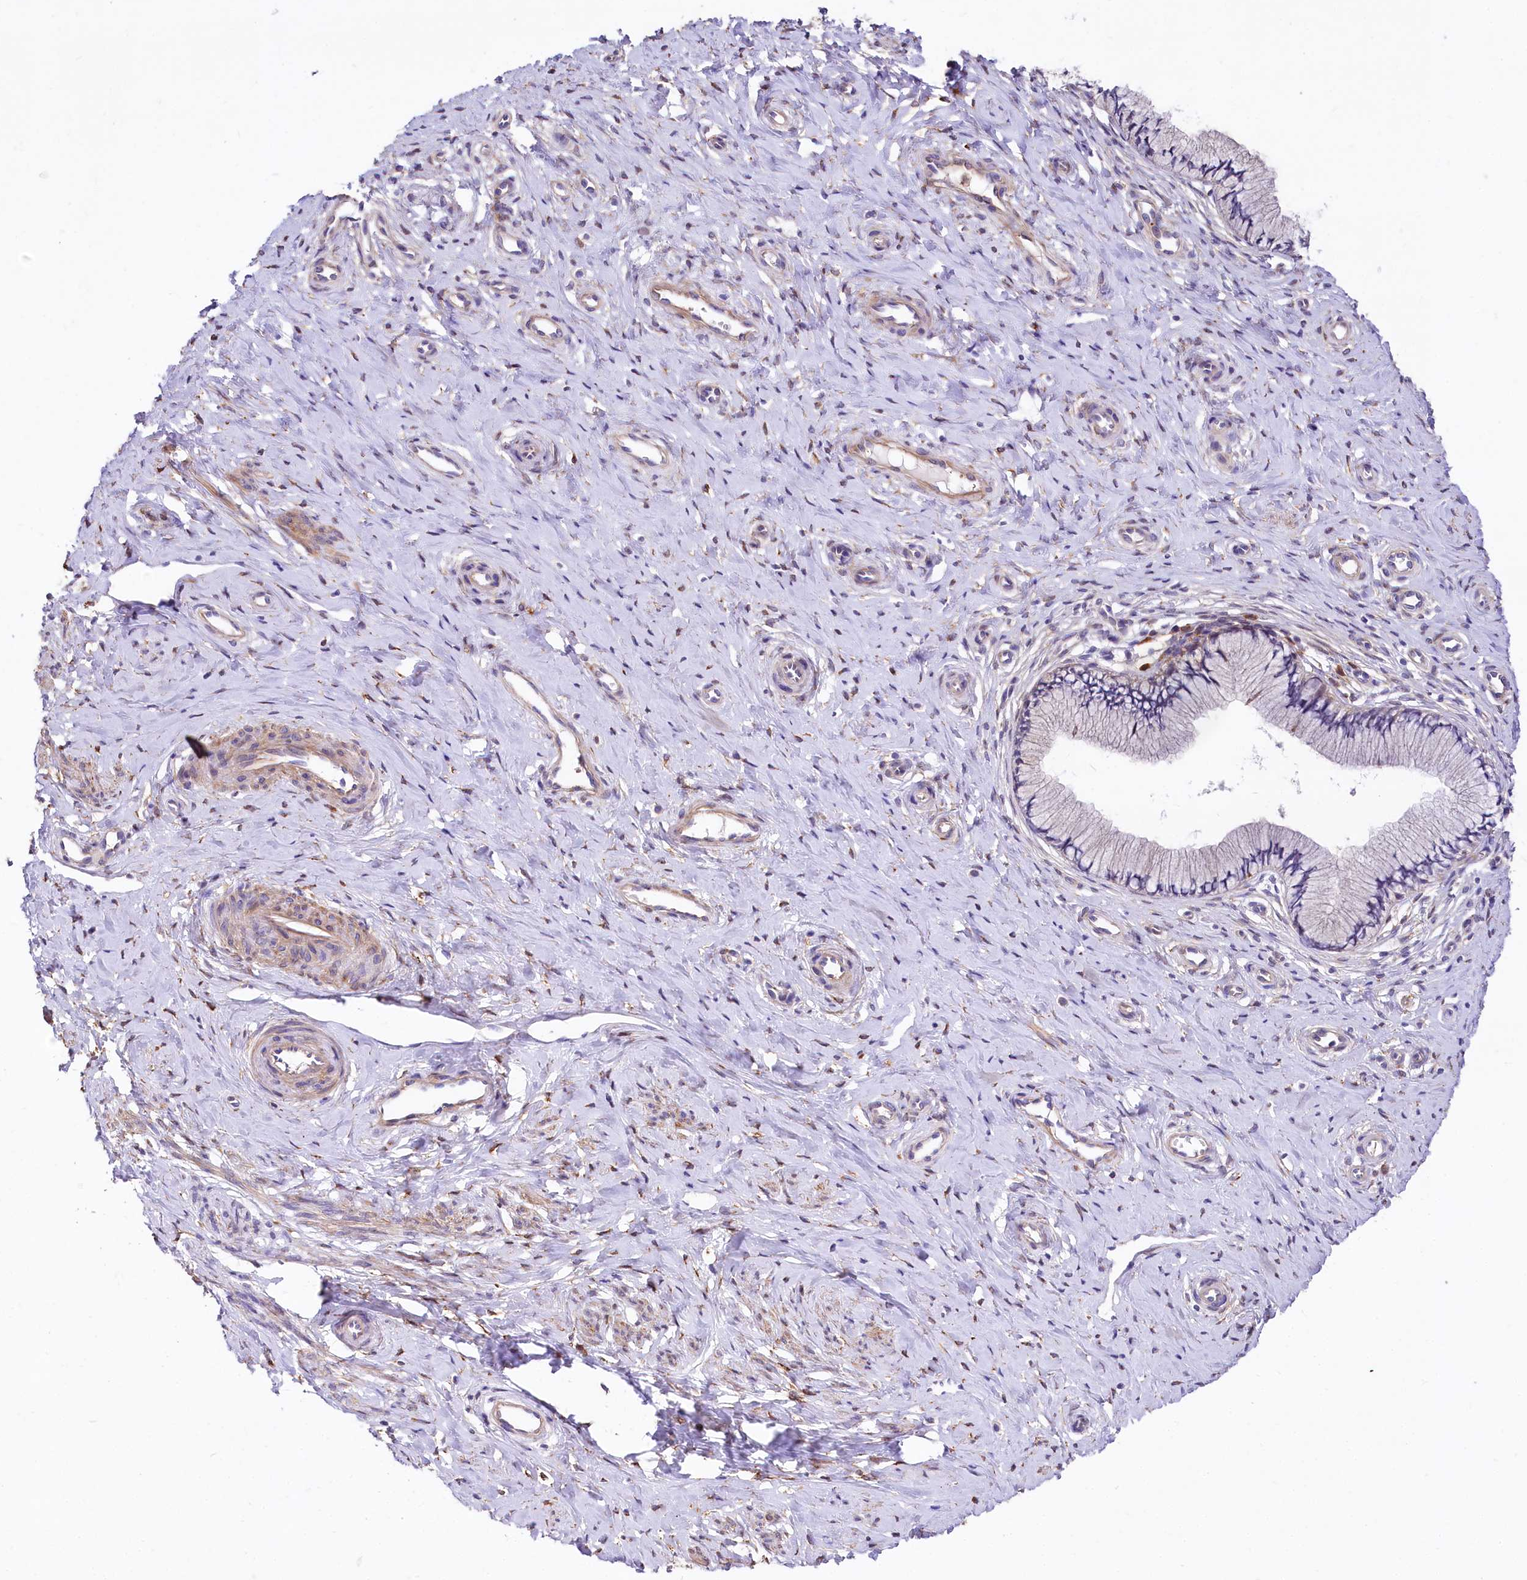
{"staining": {"intensity": "negative", "quantity": "none", "location": "none"}, "tissue": "cervix", "cell_type": "Glandular cells", "image_type": "normal", "snomed": [{"axis": "morphology", "description": "Normal tissue, NOS"}, {"axis": "topography", "description": "Cervix"}], "caption": "Protein analysis of normal cervix reveals no significant expression in glandular cells. Brightfield microscopy of IHC stained with DAB (3,3'-diaminobenzidine) (brown) and hematoxylin (blue), captured at high magnification.", "gene": "FCHSD2", "patient": {"sex": "female", "age": 36}}